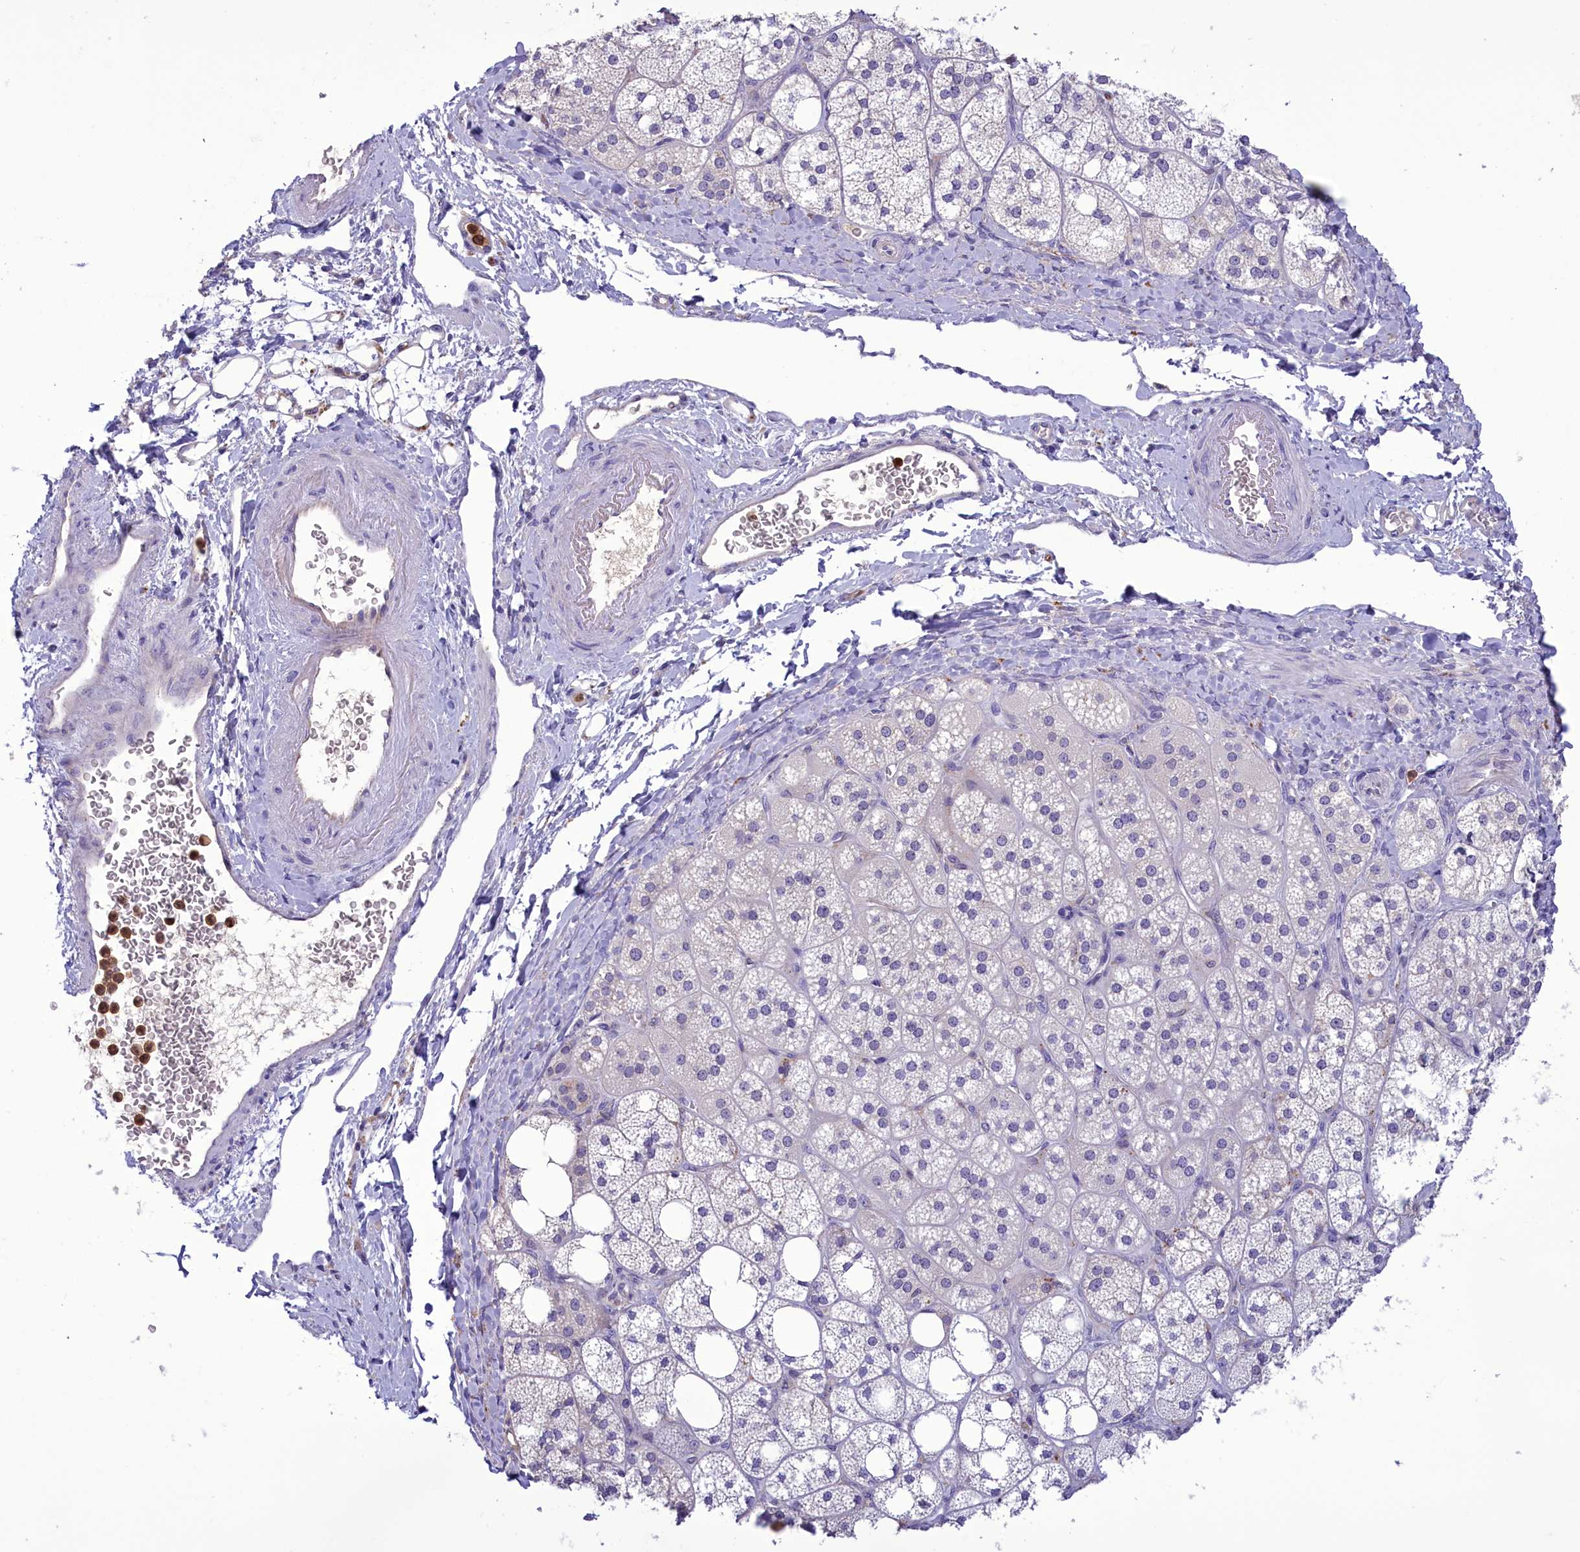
{"staining": {"intensity": "weak", "quantity": "<25%", "location": "cytoplasmic/membranous"}, "tissue": "adrenal gland", "cell_type": "Glandular cells", "image_type": "normal", "snomed": [{"axis": "morphology", "description": "Normal tissue, NOS"}, {"axis": "topography", "description": "Adrenal gland"}], "caption": "IHC of benign adrenal gland displays no staining in glandular cells. (DAB (3,3'-diaminobenzidine) immunohistochemistry, high magnification).", "gene": "FAM149B1", "patient": {"sex": "male", "age": 61}}